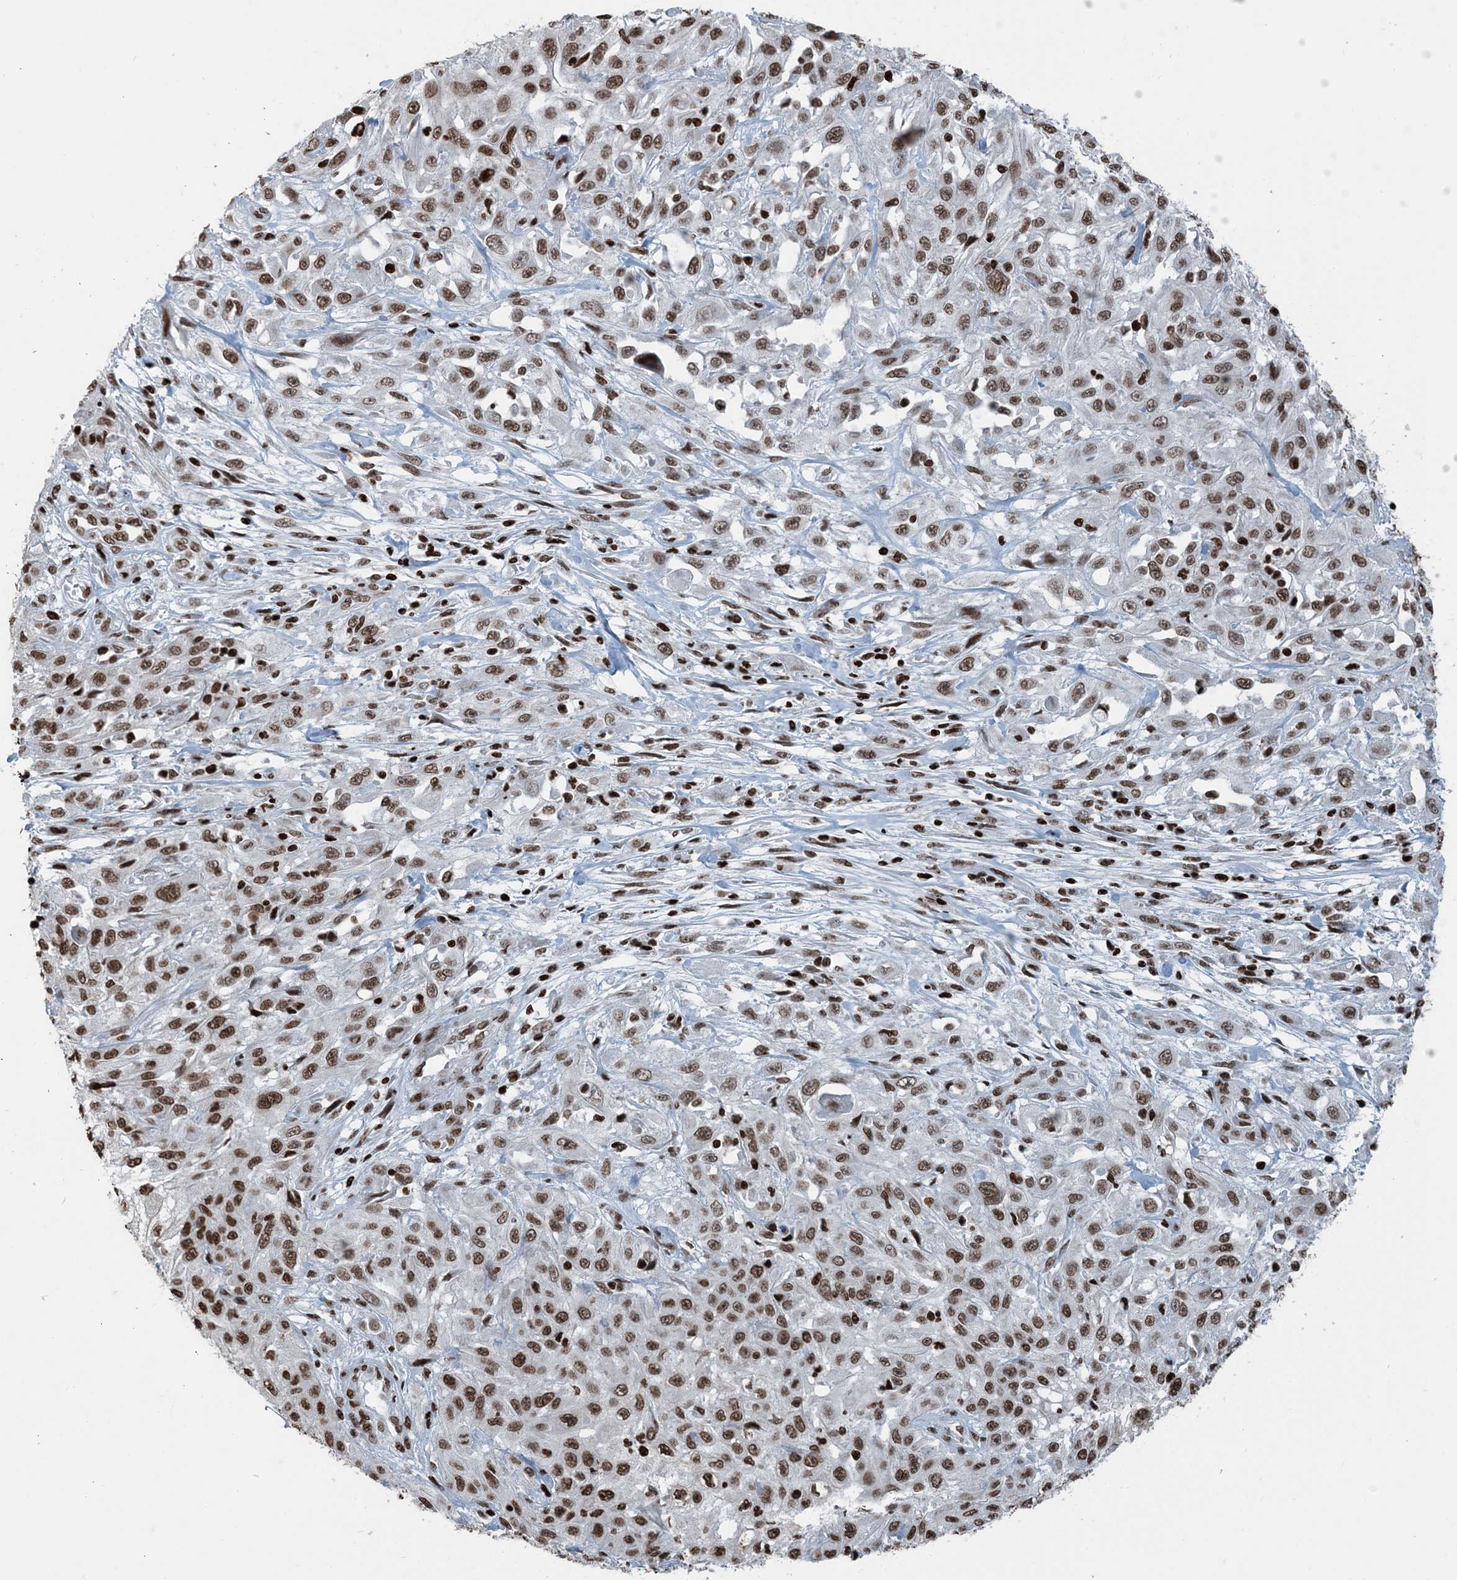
{"staining": {"intensity": "moderate", "quantity": ">75%", "location": "nuclear"}, "tissue": "skin cancer", "cell_type": "Tumor cells", "image_type": "cancer", "snomed": [{"axis": "morphology", "description": "Squamous cell carcinoma, NOS"}, {"axis": "morphology", "description": "Squamous cell carcinoma, metastatic, NOS"}, {"axis": "topography", "description": "Skin"}, {"axis": "topography", "description": "Lymph node"}], "caption": "This is a histology image of immunohistochemistry staining of skin metastatic squamous cell carcinoma, which shows moderate expression in the nuclear of tumor cells.", "gene": "H3-3B", "patient": {"sex": "male", "age": 75}}